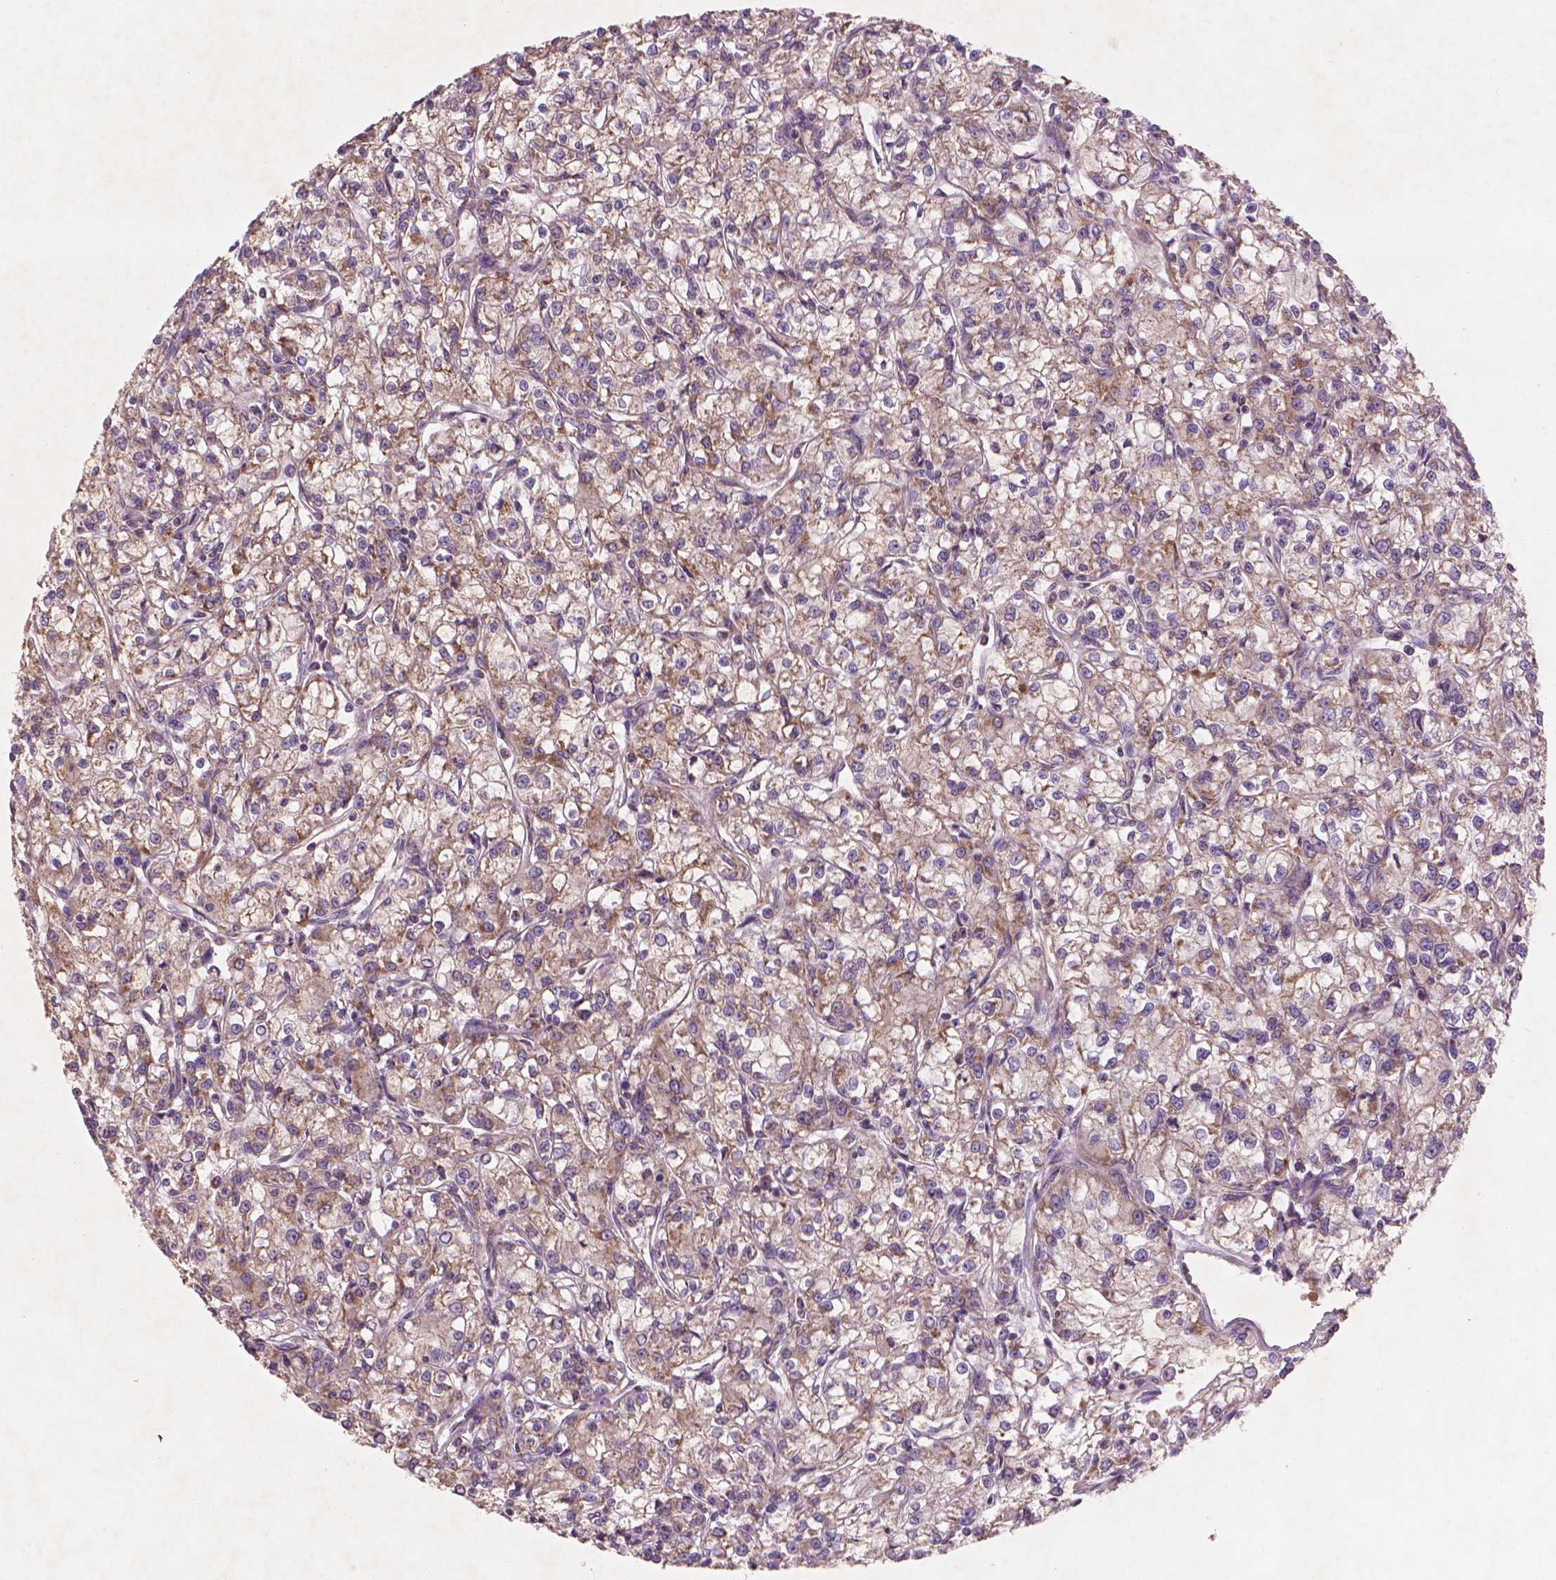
{"staining": {"intensity": "moderate", "quantity": "25%-75%", "location": "cytoplasmic/membranous"}, "tissue": "renal cancer", "cell_type": "Tumor cells", "image_type": "cancer", "snomed": [{"axis": "morphology", "description": "Adenocarcinoma, NOS"}, {"axis": "topography", "description": "Kidney"}], "caption": "IHC micrograph of neoplastic tissue: human adenocarcinoma (renal) stained using immunohistochemistry shows medium levels of moderate protein expression localized specifically in the cytoplasmic/membranous of tumor cells, appearing as a cytoplasmic/membranous brown color.", "gene": "NLRX1", "patient": {"sex": "female", "age": 59}}